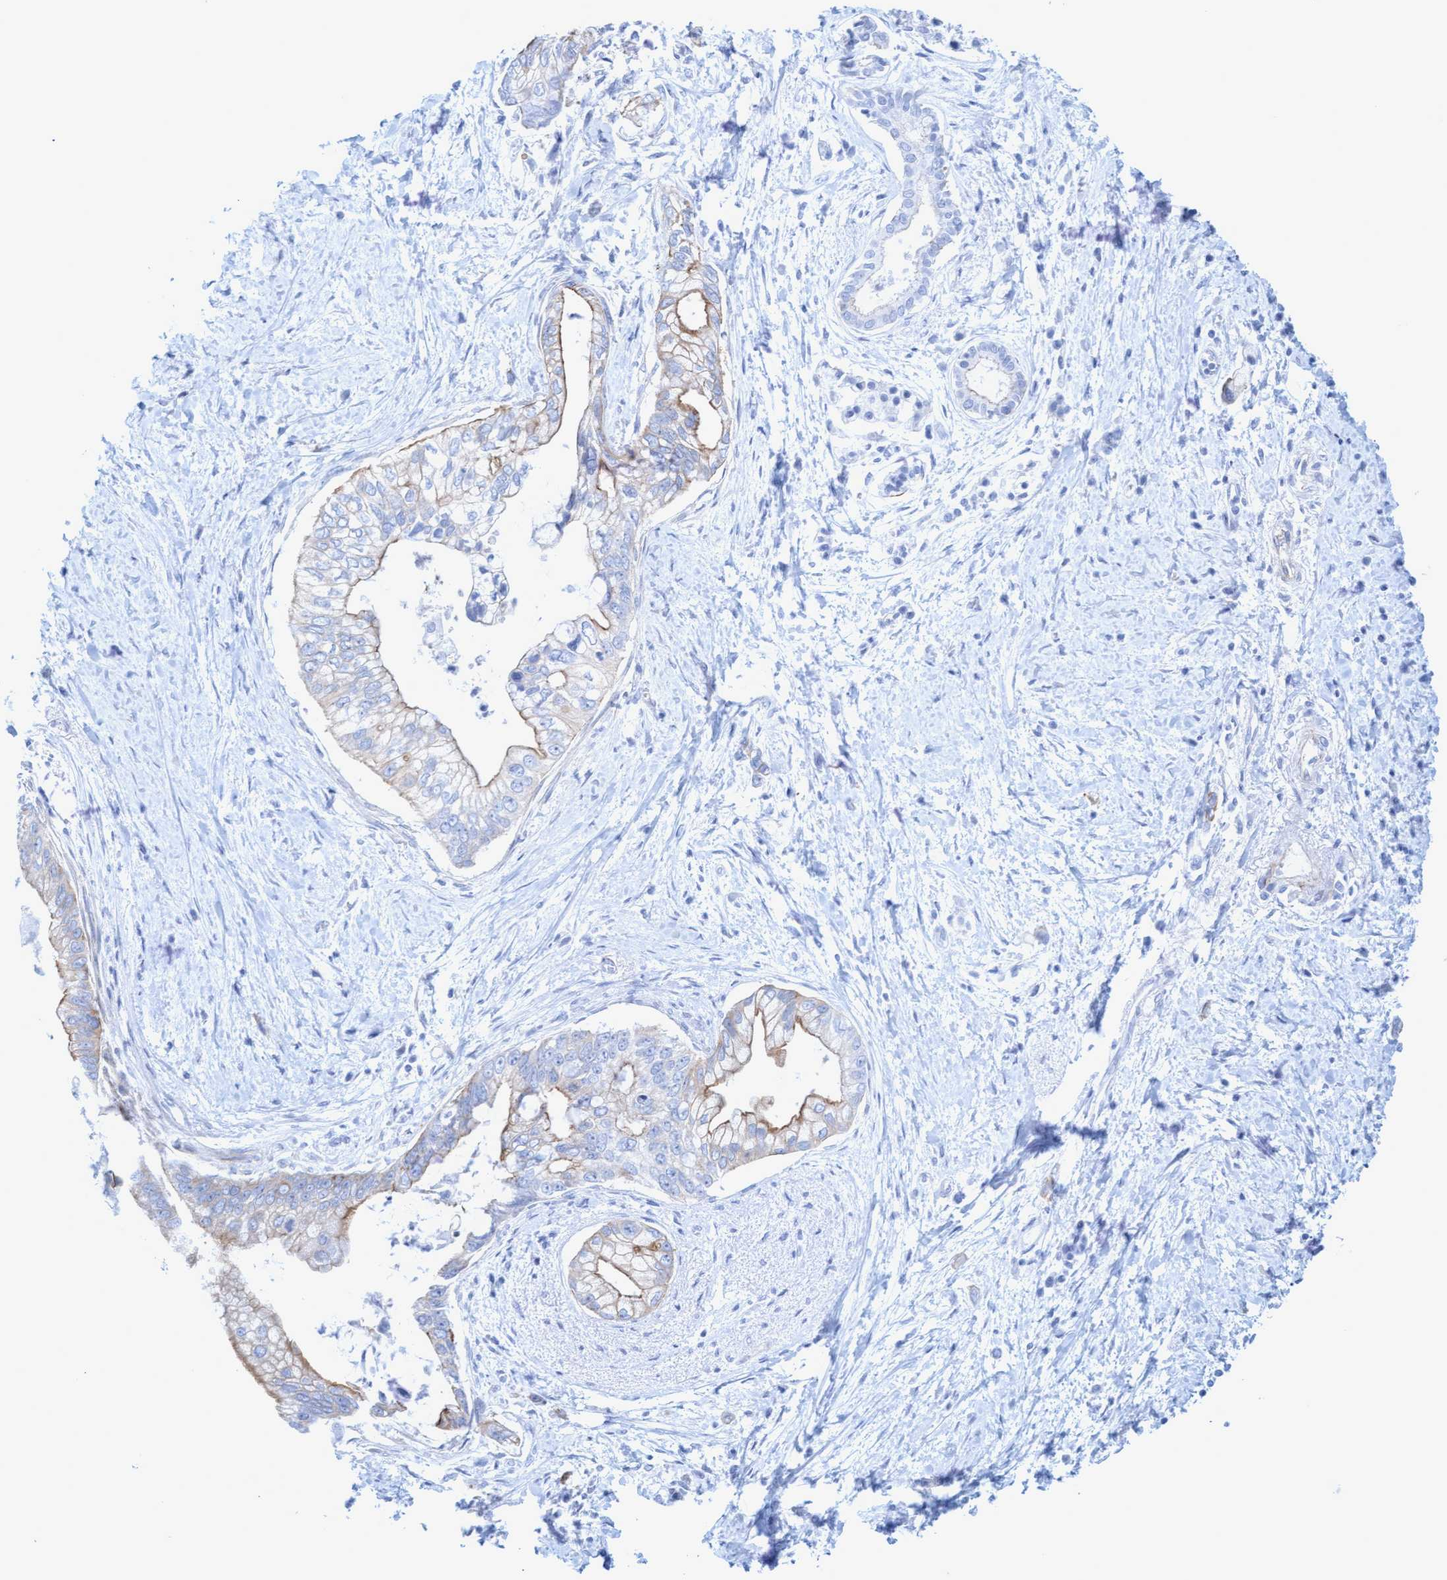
{"staining": {"intensity": "weak", "quantity": "25%-75%", "location": "cytoplasmic/membranous"}, "tissue": "pancreatic cancer", "cell_type": "Tumor cells", "image_type": "cancer", "snomed": [{"axis": "morphology", "description": "Adenocarcinoma, NOS"}, {"axis": "topography", "description": "Pancreas"}], "caption": "Immunohistochemical staining of pancreatic adenocarcinoma displays low levels of weak cytoplasmic/membranous expression in approximately 25%-75% of tumor cells. The staining was performed using DAB (3,3'-diaminobenzidine), with brown indicating positive protein expression. Nuclei are stained blue with hematoxylin.", "gene": "MTFR1", "patient": {"sex": "male", "age": 59}}